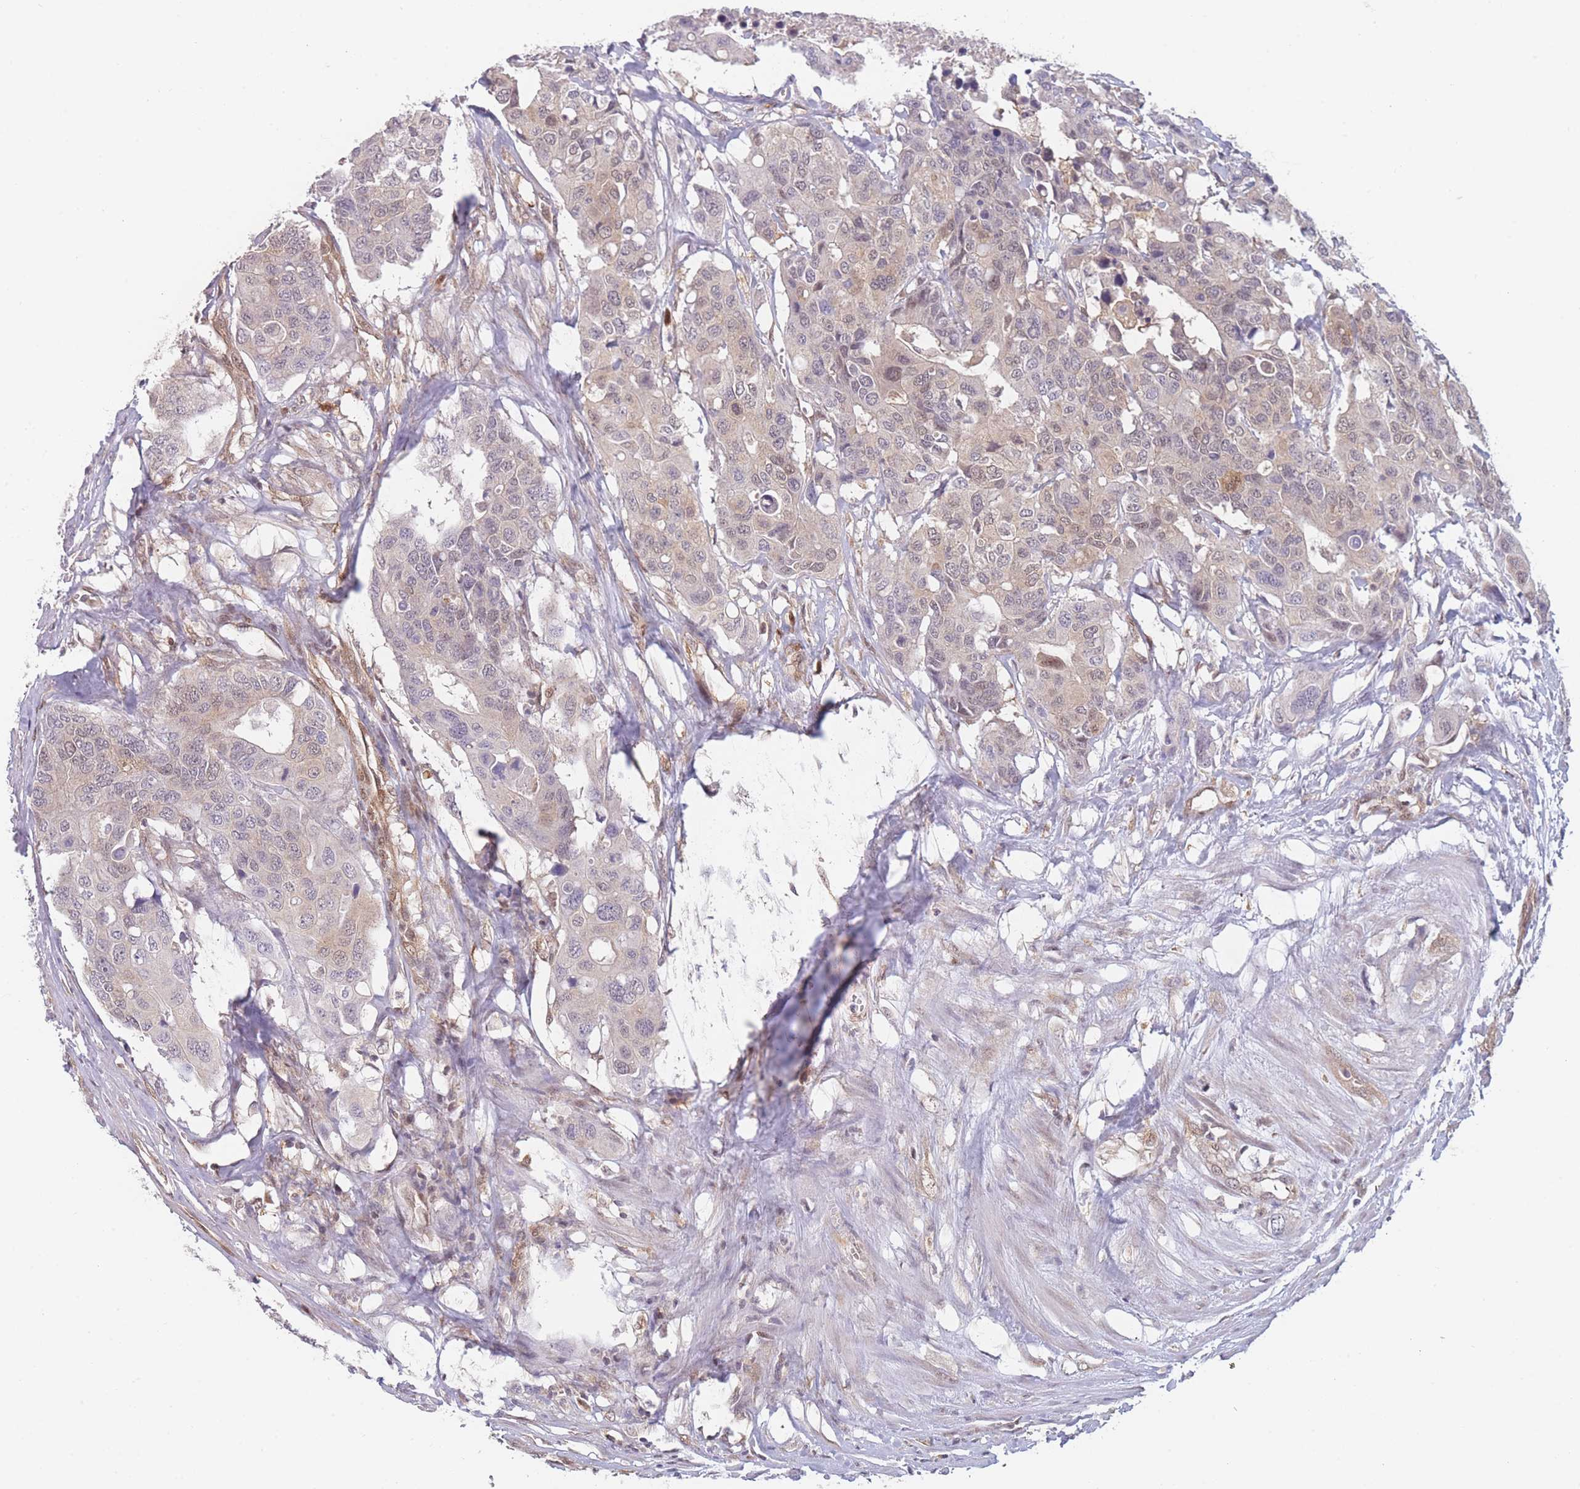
{"staining": {"intensity": "weak", "quantity": "<25%", "location": "cytoplasmic/membranous,nuclear"}, "tissue": "colorectal cancer", "cell_type": "Tumor cells", "image_type": "cancer", "snomed": [{"axis": "morphology", "description": "Adenocarcinoma, NOS"}, {"axis": "topography", "description": "Colon"}], "caption": "DAB (3,3'-diaminobenzidine) immunohistochemical staining of colorectal cancer (adenocarcinoma) exhibits no significant staining in tumor cells.", "gene": "MRI1", "patient": {"sex": "male", "age": 77}}